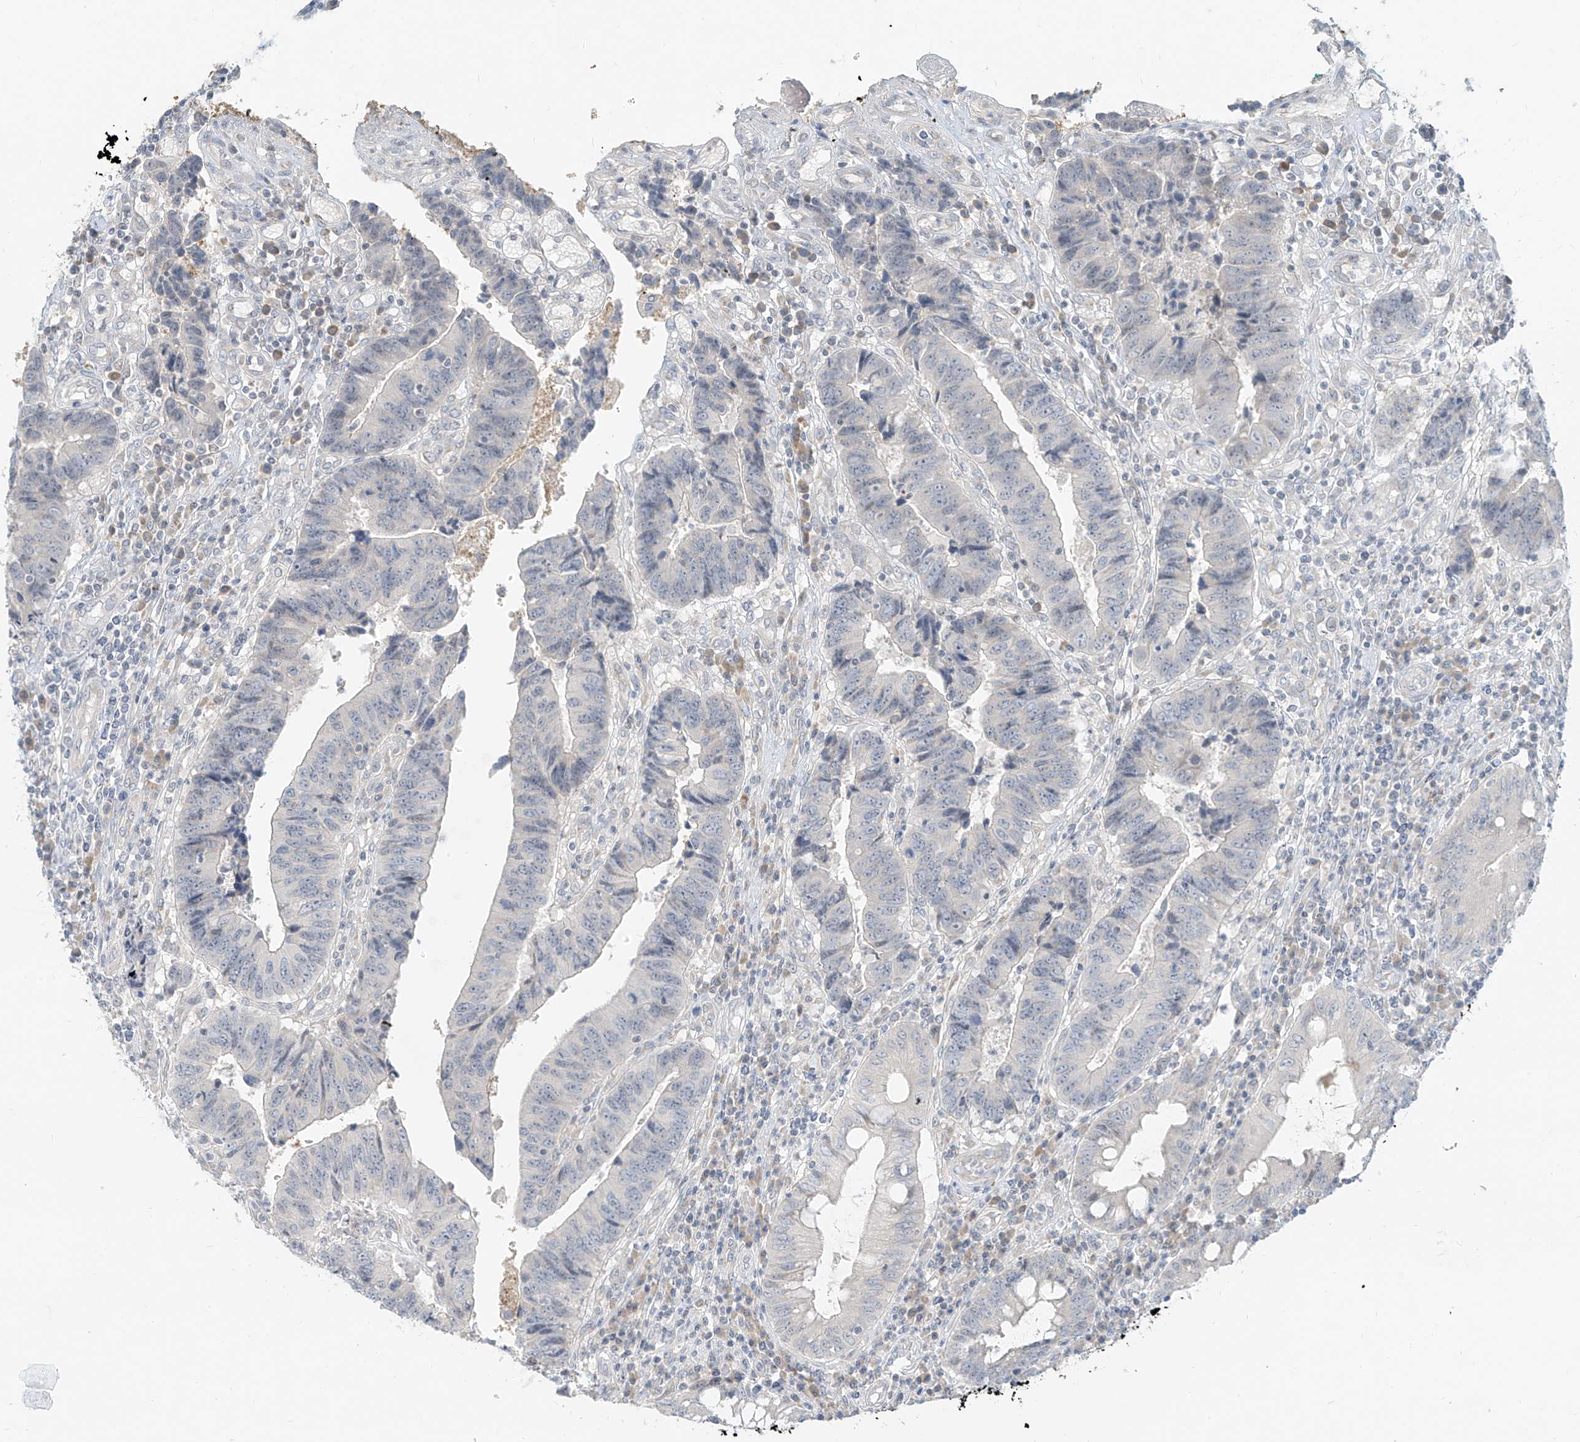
{"staining": {"intensity": "negative", "quantity": "none", "location": "none"}, "tissue": "colorectal cancer", "cell_type": "Tumor cells", "image_type": "cancer", "snomed": [{"axis": "morphology", "description": "Adenocarcinoma, NOS"}, {"axis": "topography", "description": "Rectum"}], "caption": "Immunohistochemical staining of adenocarcinoma (colorectal) shows no significant expression in tumor cells.", "gene": "C2orf42", "patient": {"sex": "male", "age": 84}}